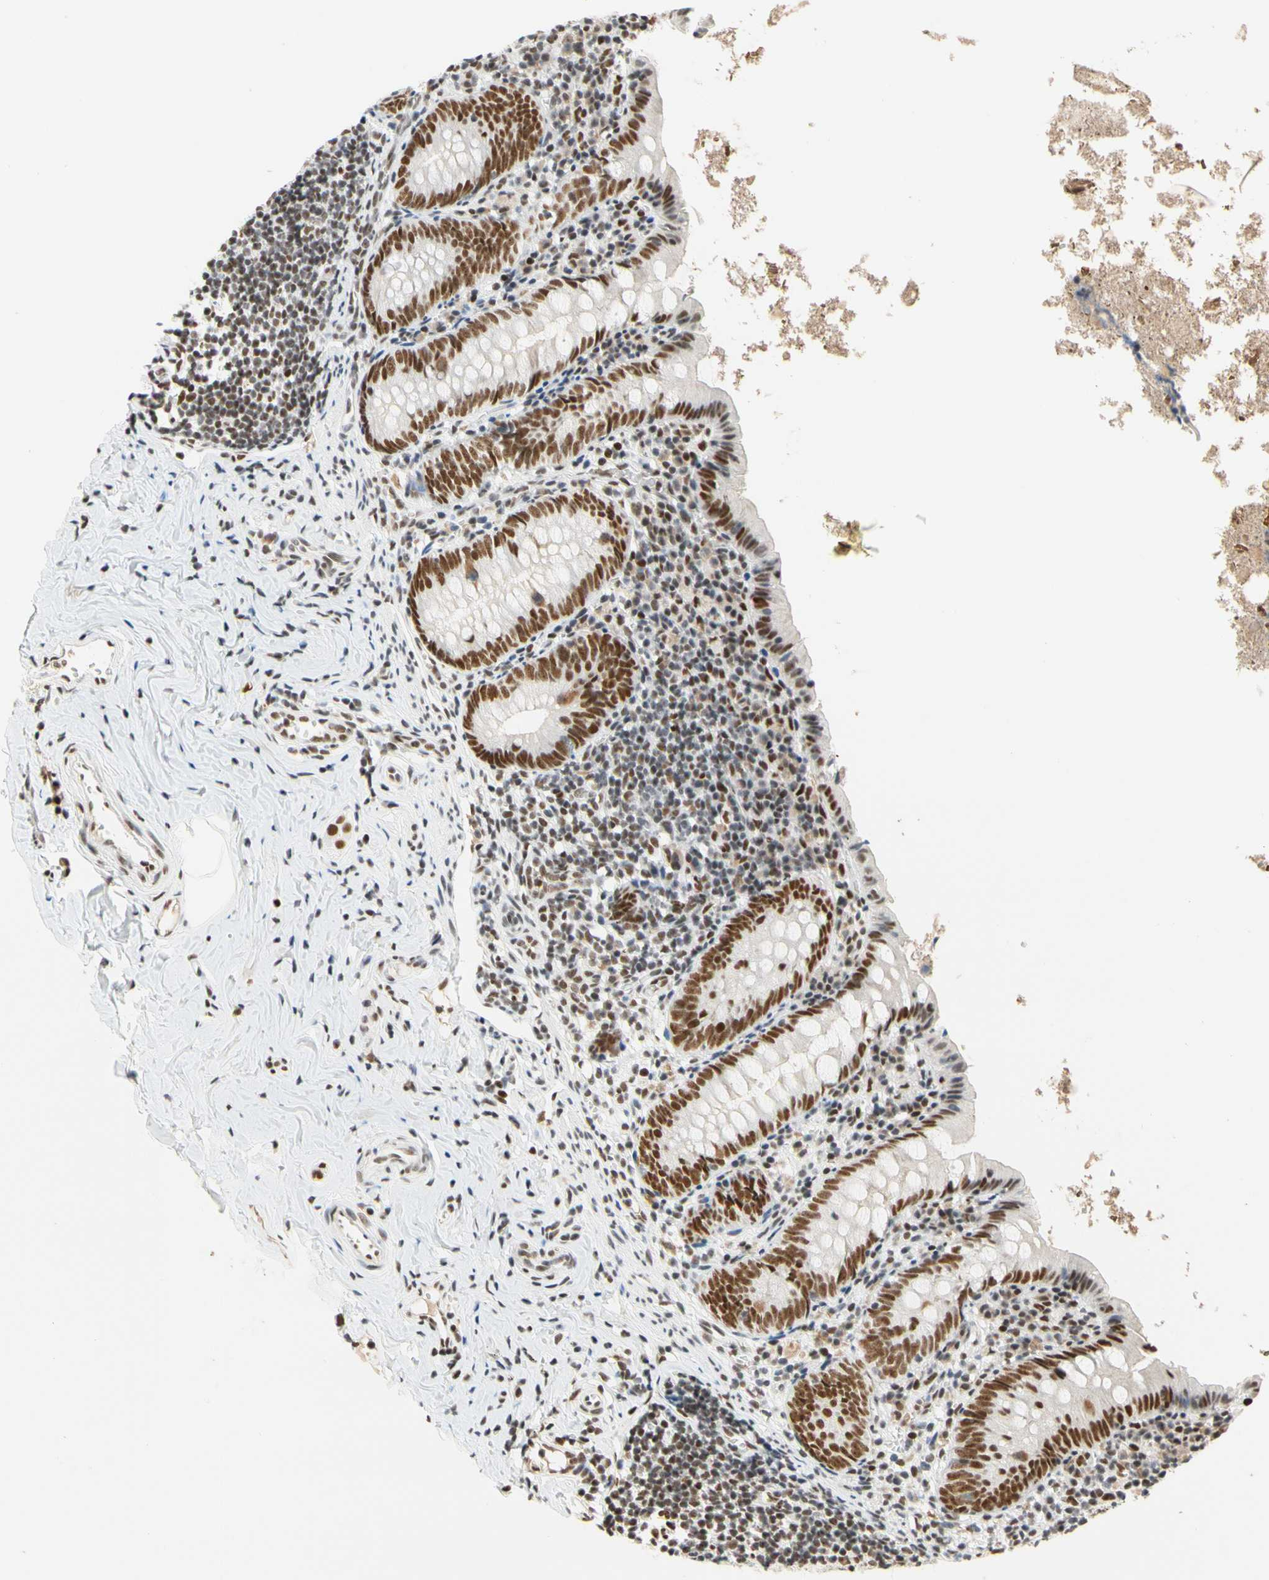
{"staining": {"intensity": "strong", "quantity": ">75%", "location": "nuclear"}, "tissue": "appendix", "cell_type": "Glandular cells", "image_type": "normal", "snomed": [{"axis": "morphology", "description": "Normal tissue, NOS"}, {"axis": "topography", "description": "Appendix"}], "caption": "This is a histology image of immunohistochemistry (IHC) staining of benign appendix, which shows strong positivity in the nuclear of glandular cells.", "gene": "ZSCAN16", "patient": {"sex": "female", "age": 10}}